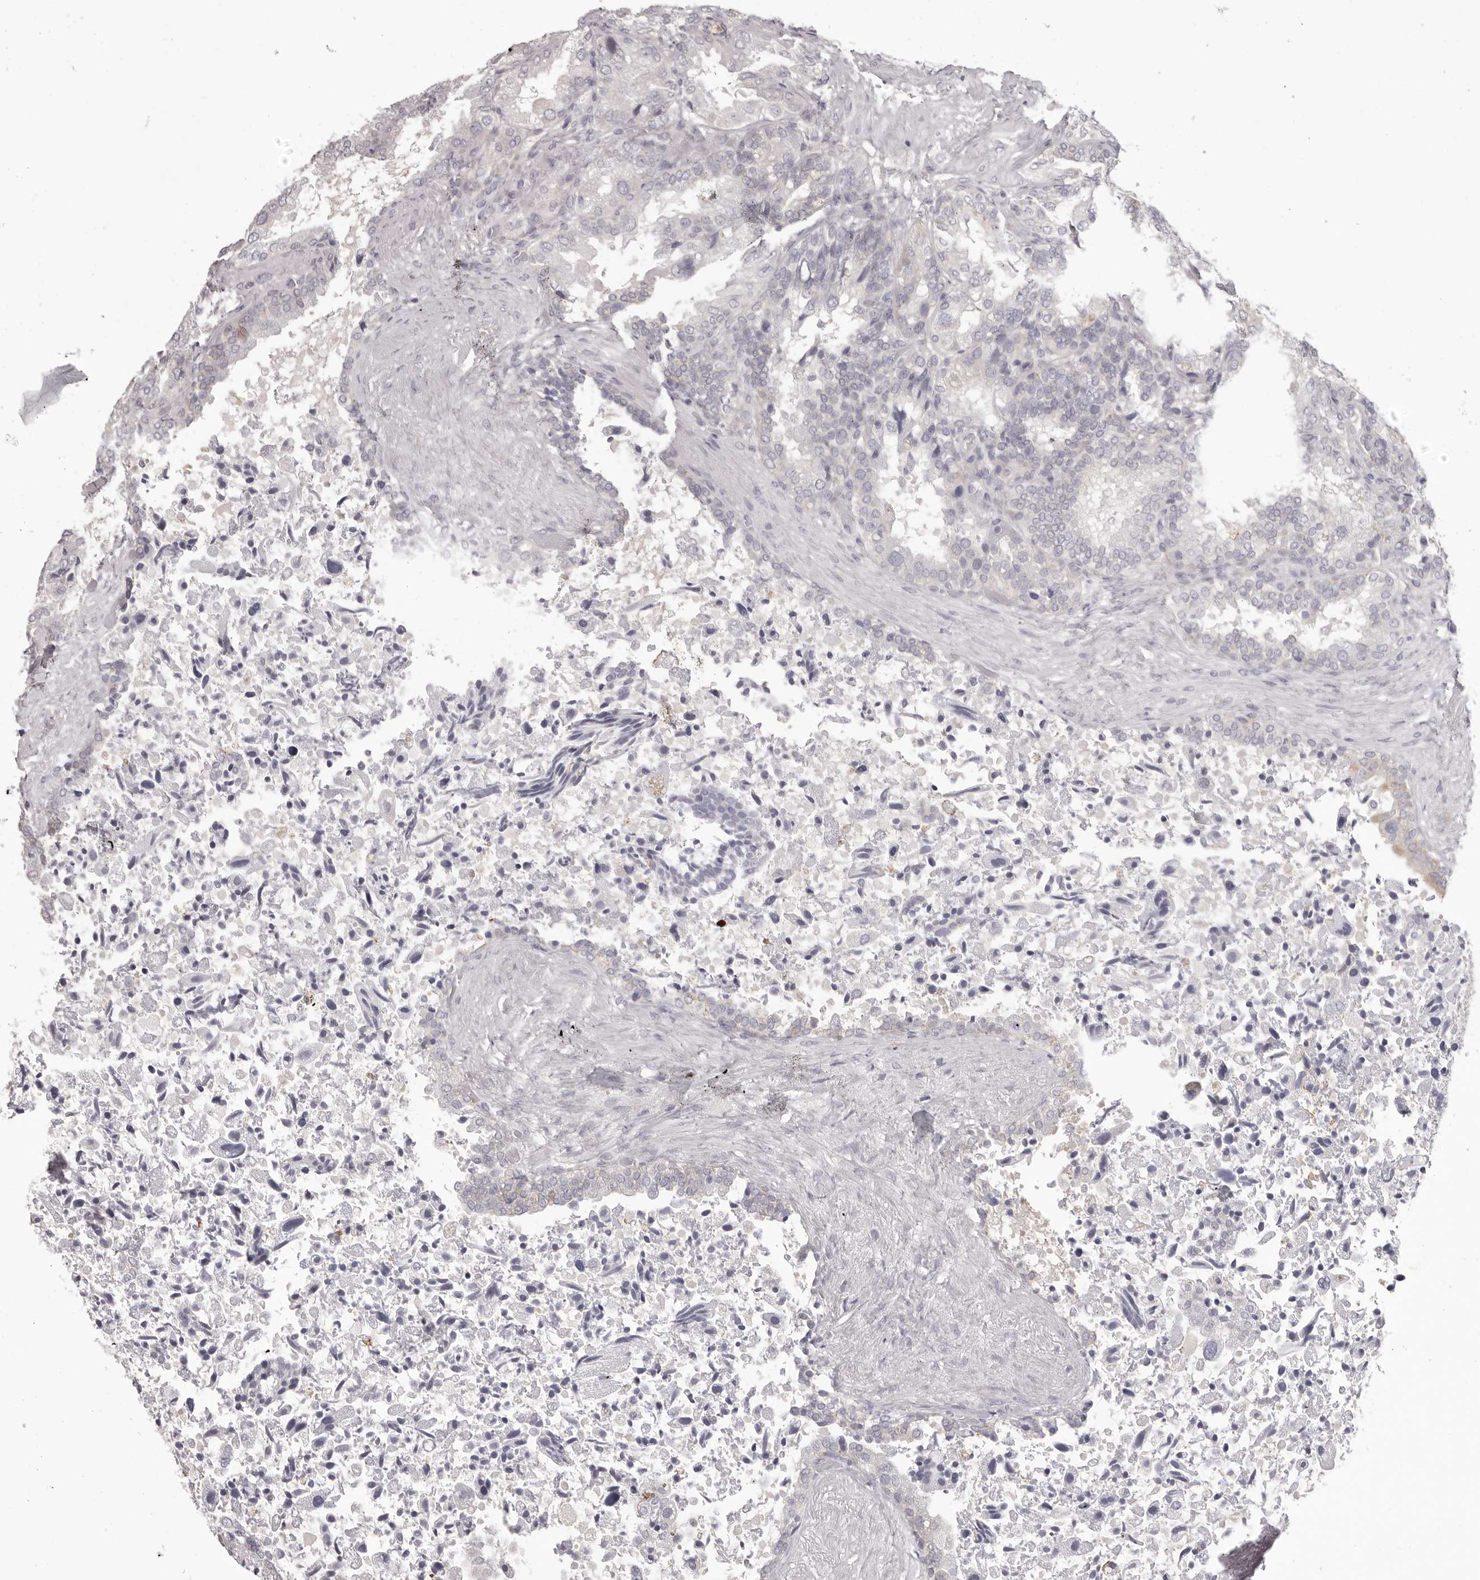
{"staining": {"intensity": "weak", "quantity": "<25%", "location": "cytoplasmic/membranous"}, "tissue": "seminal vesicle", "cell_type": "Glandular cells", "image_type": "normal", "snomed": [{"axis": "morphology", "description": "Normal tissue, NOS"}, {"axis": "topography", "description": "Seminal veicle"}, {"axis": "topography", "description": "Peripheral nerve tissue"}], "caption": "A high-resolution histopathology image shows immunohistochemistry (IHC) staining of normal seminal vesicle, which demonstrates no significant expression in glandular cells. (Stains: DAB (3,3'-diaminobenzidine) immunohistochemistry with hematoxylin counter stain, Microscopy: brightfield microscopy at high magnification).", "gene": "OTUD3", "patient": {"sex": "male", "age": 63}}